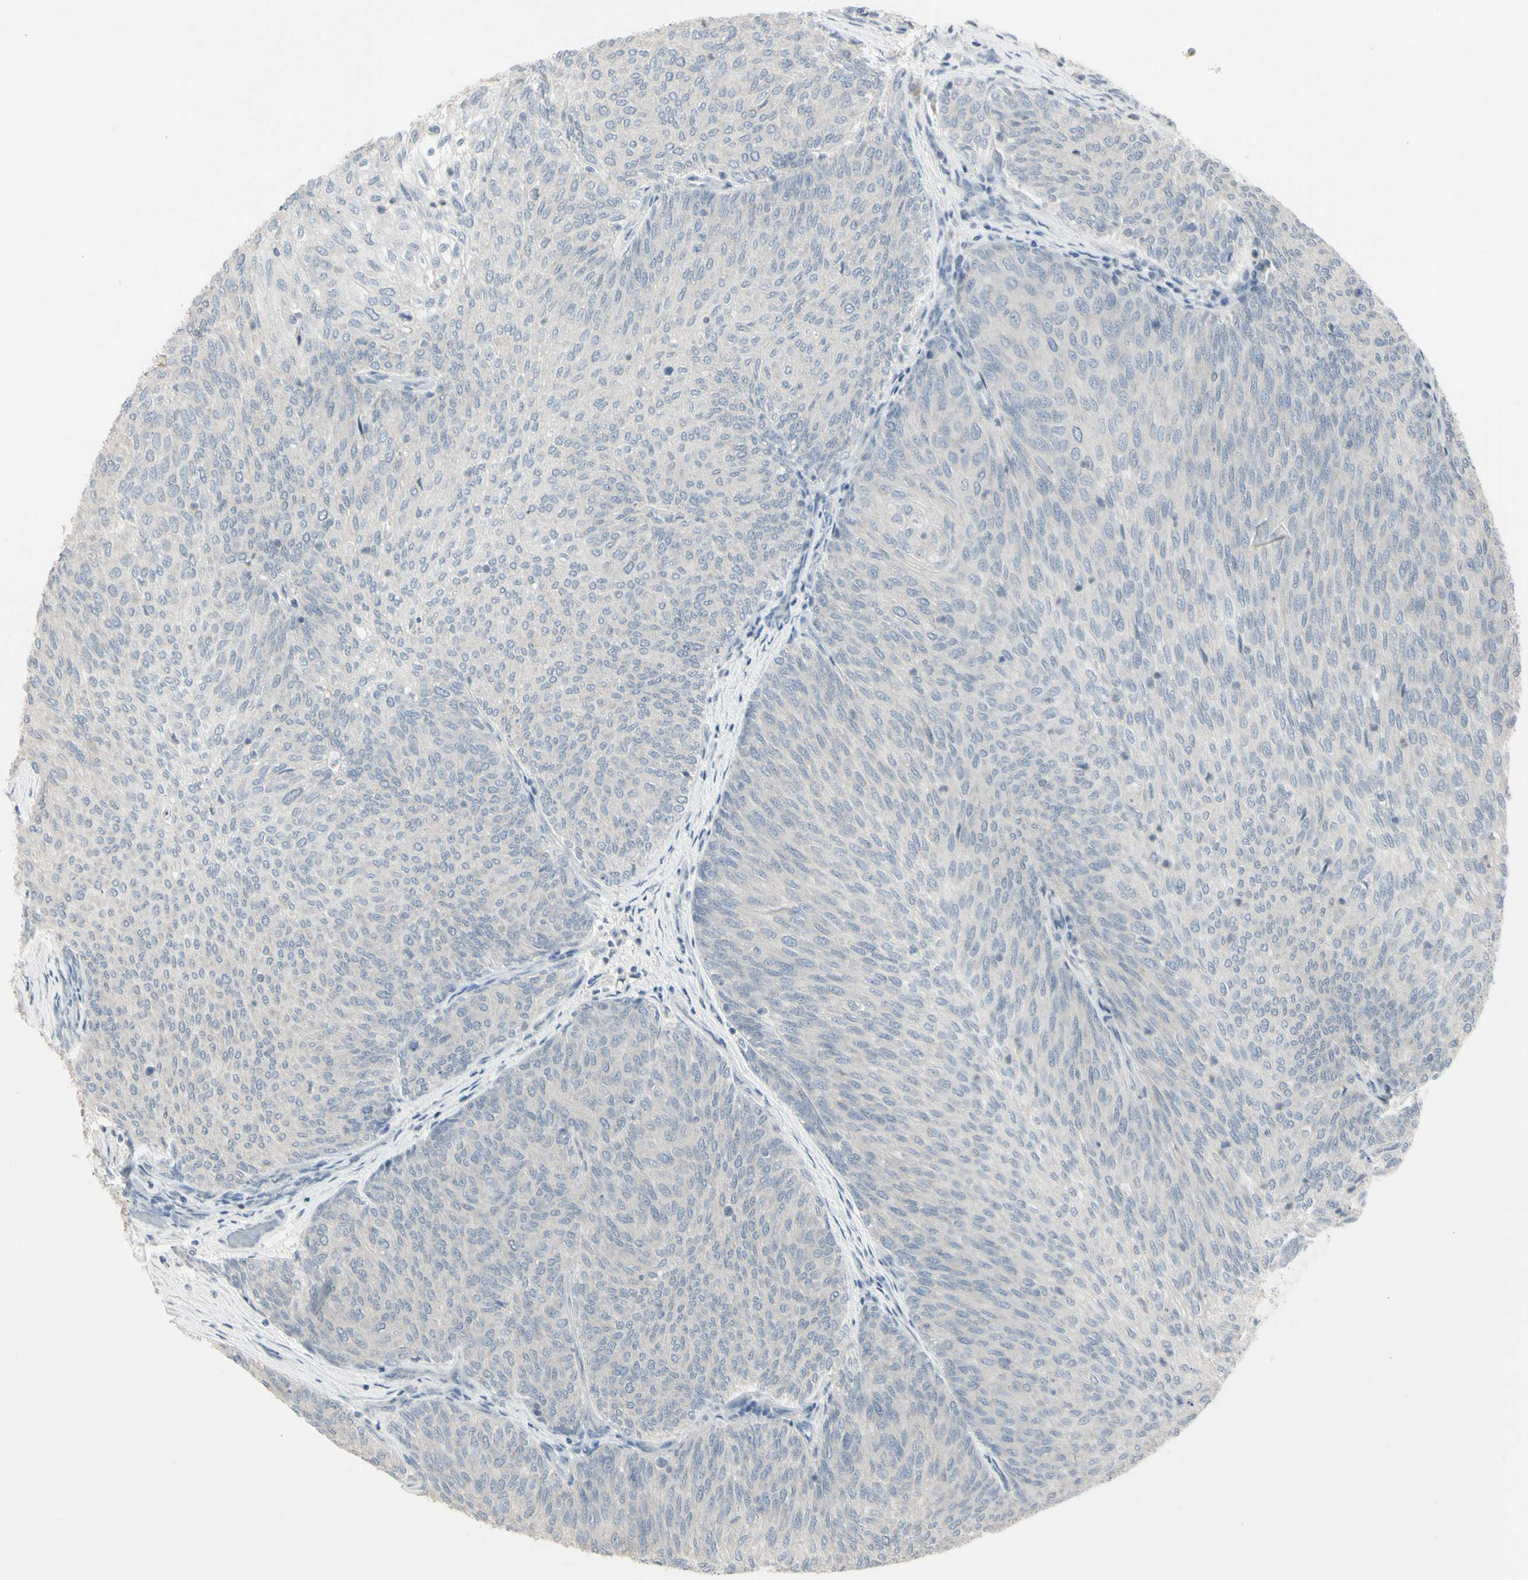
{"staining": {"intensity": "negative", "quantity": "none", "location": "none"}, "tissue": "urothelial cancer", "cell_type": "Tumor cells", "image_type": "cancer", "snomed": [{"axis": "morphology", "description": "Urothelial carcinoma, Low grade"}, {"axis": "topography", "description": "Urinary bladder"}], "caption": "High power microscopy image of an immunohistochemistry image of urothelial cancer, revealing no significant positivity in tumor cells.", "gene": "PIAS4", "patient": {"sex": "female", "age": 79}}